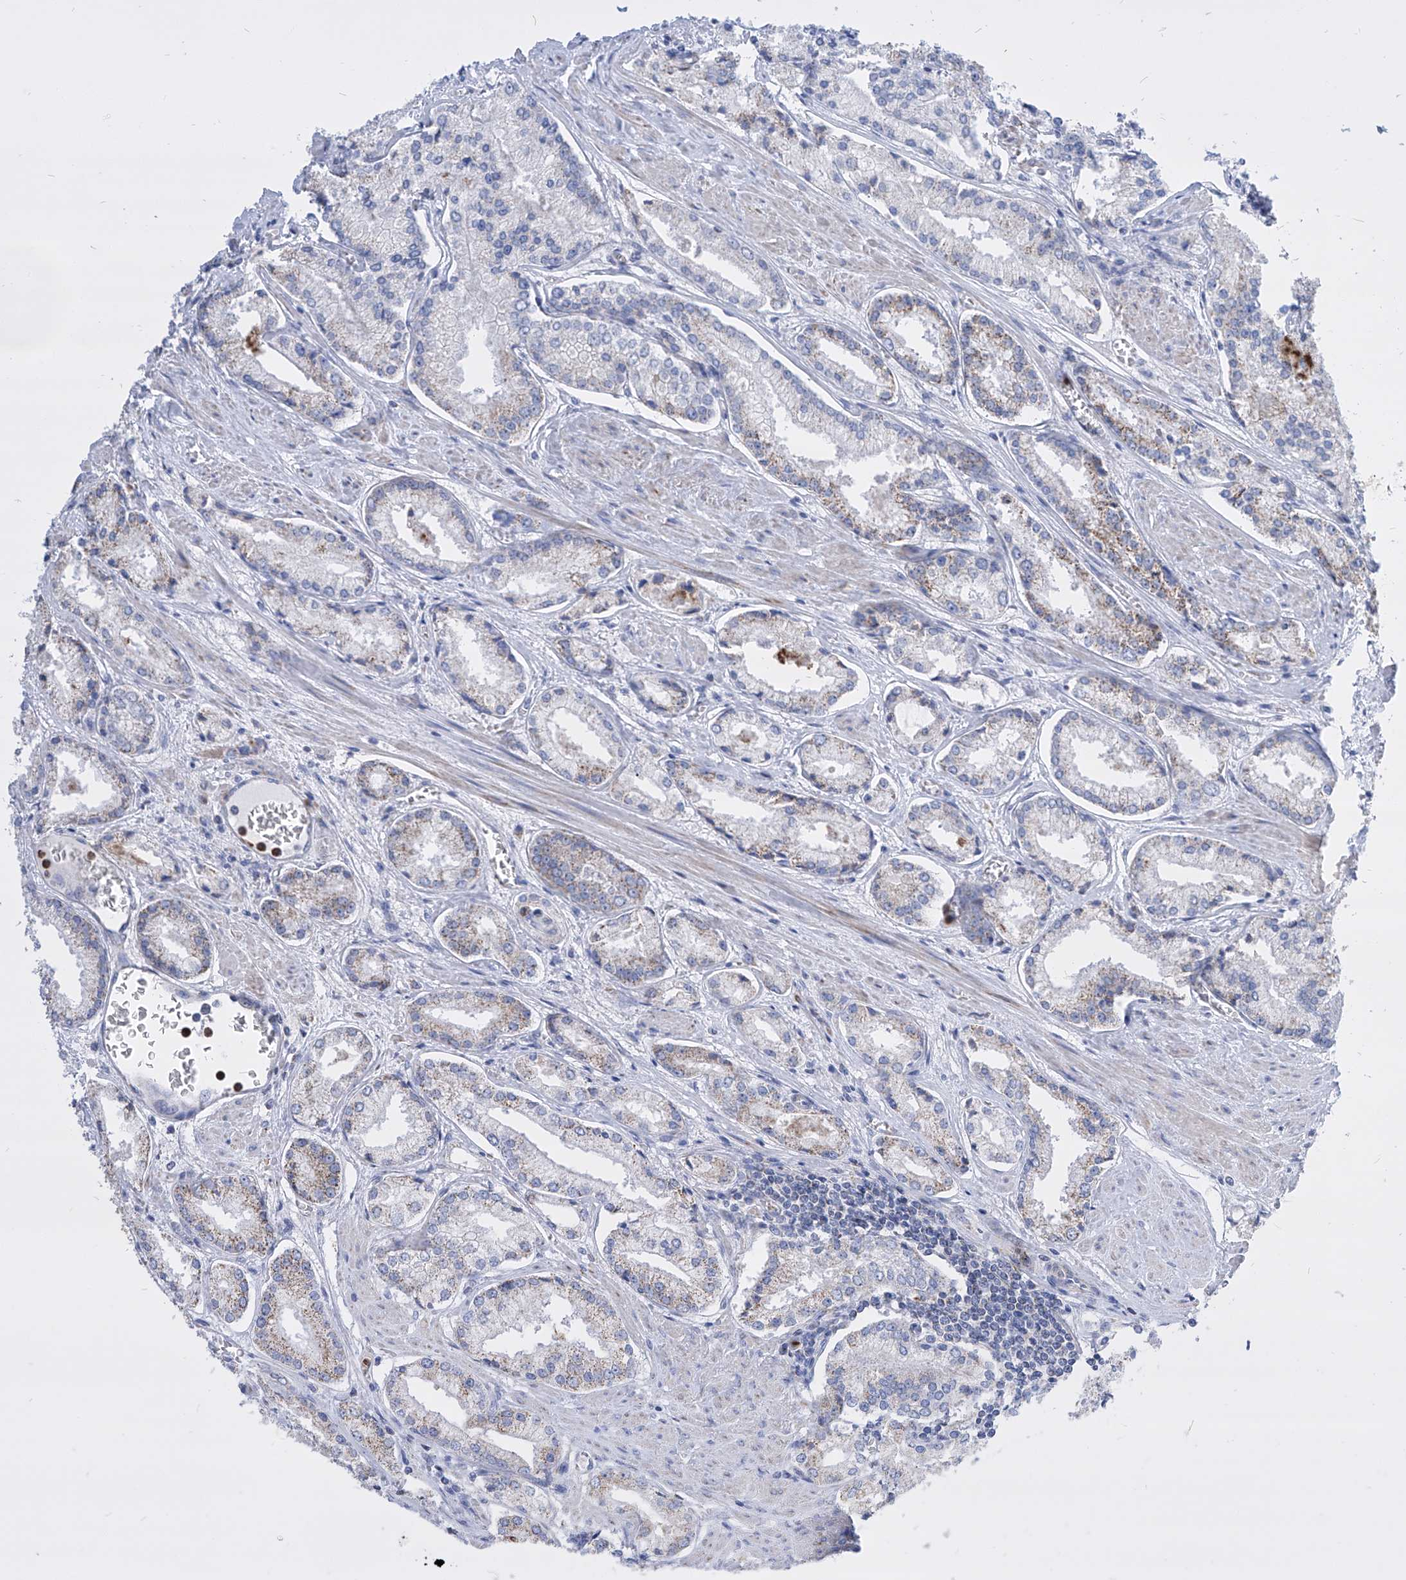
{"staining": {"intensity": "weak", "quantity": "25%-75%", "location": "cytoplasmic/membranous"}, "tissue": "prostate cancer", "cell_type": "Tumor cells", "image_type": "cancer", "snomed": [{"axis": "morphology", "description": "Adenocarcinoma, Low grade"}, {"axis": "topography", "description": "Prostate"}], "caption": "Prostate adenocarcinoma (low-grade) was stained to show a protein in brown. There is low levels of weak cytoplasmic/membranous expression in approximately 25%-75% of tumor cells.", "gene": "COQ3", "patient": {"sex": "male", "age": 54}}